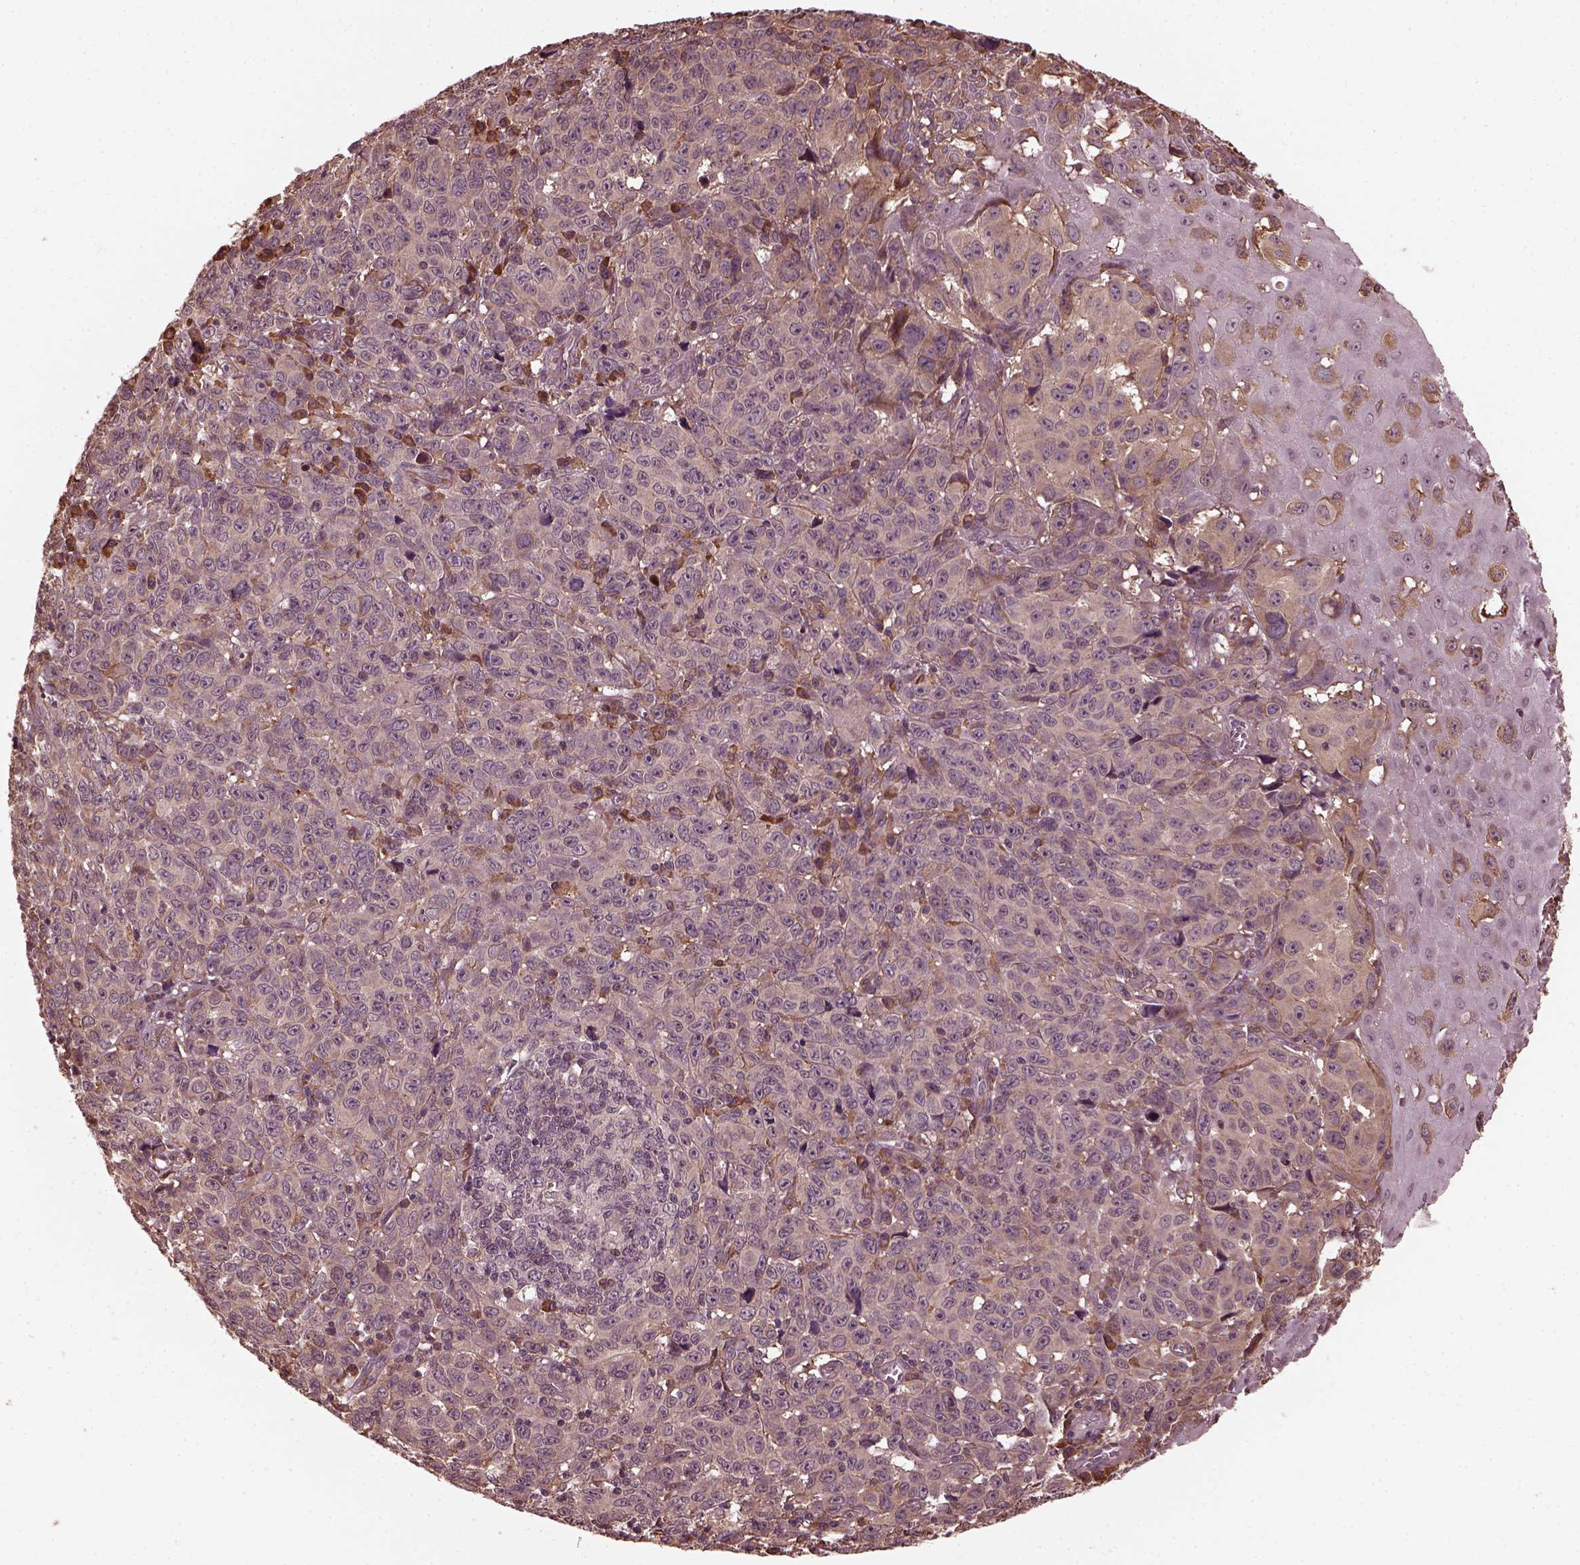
{"staining": {"intensity": "weak", "quantity": "<25%", "location": "cytoplasmic/membranous"}, "tissue": "melanoma", "cell_type": "Tumor cells", "image_type": "cancer", "snomed": [{"axis": "morphology", "description": "Malignant melanoma, NOS"}, {"axis": "topography", "description": "Vulva, labia, clitoris and Bartholin´s gland, NO"}], "caption": "The micrograph demonstrates no significant staining in tumor cells of malignant melanoma.", "gene": "ZNF292", "patient": {"sex": "female", "age": 75}}